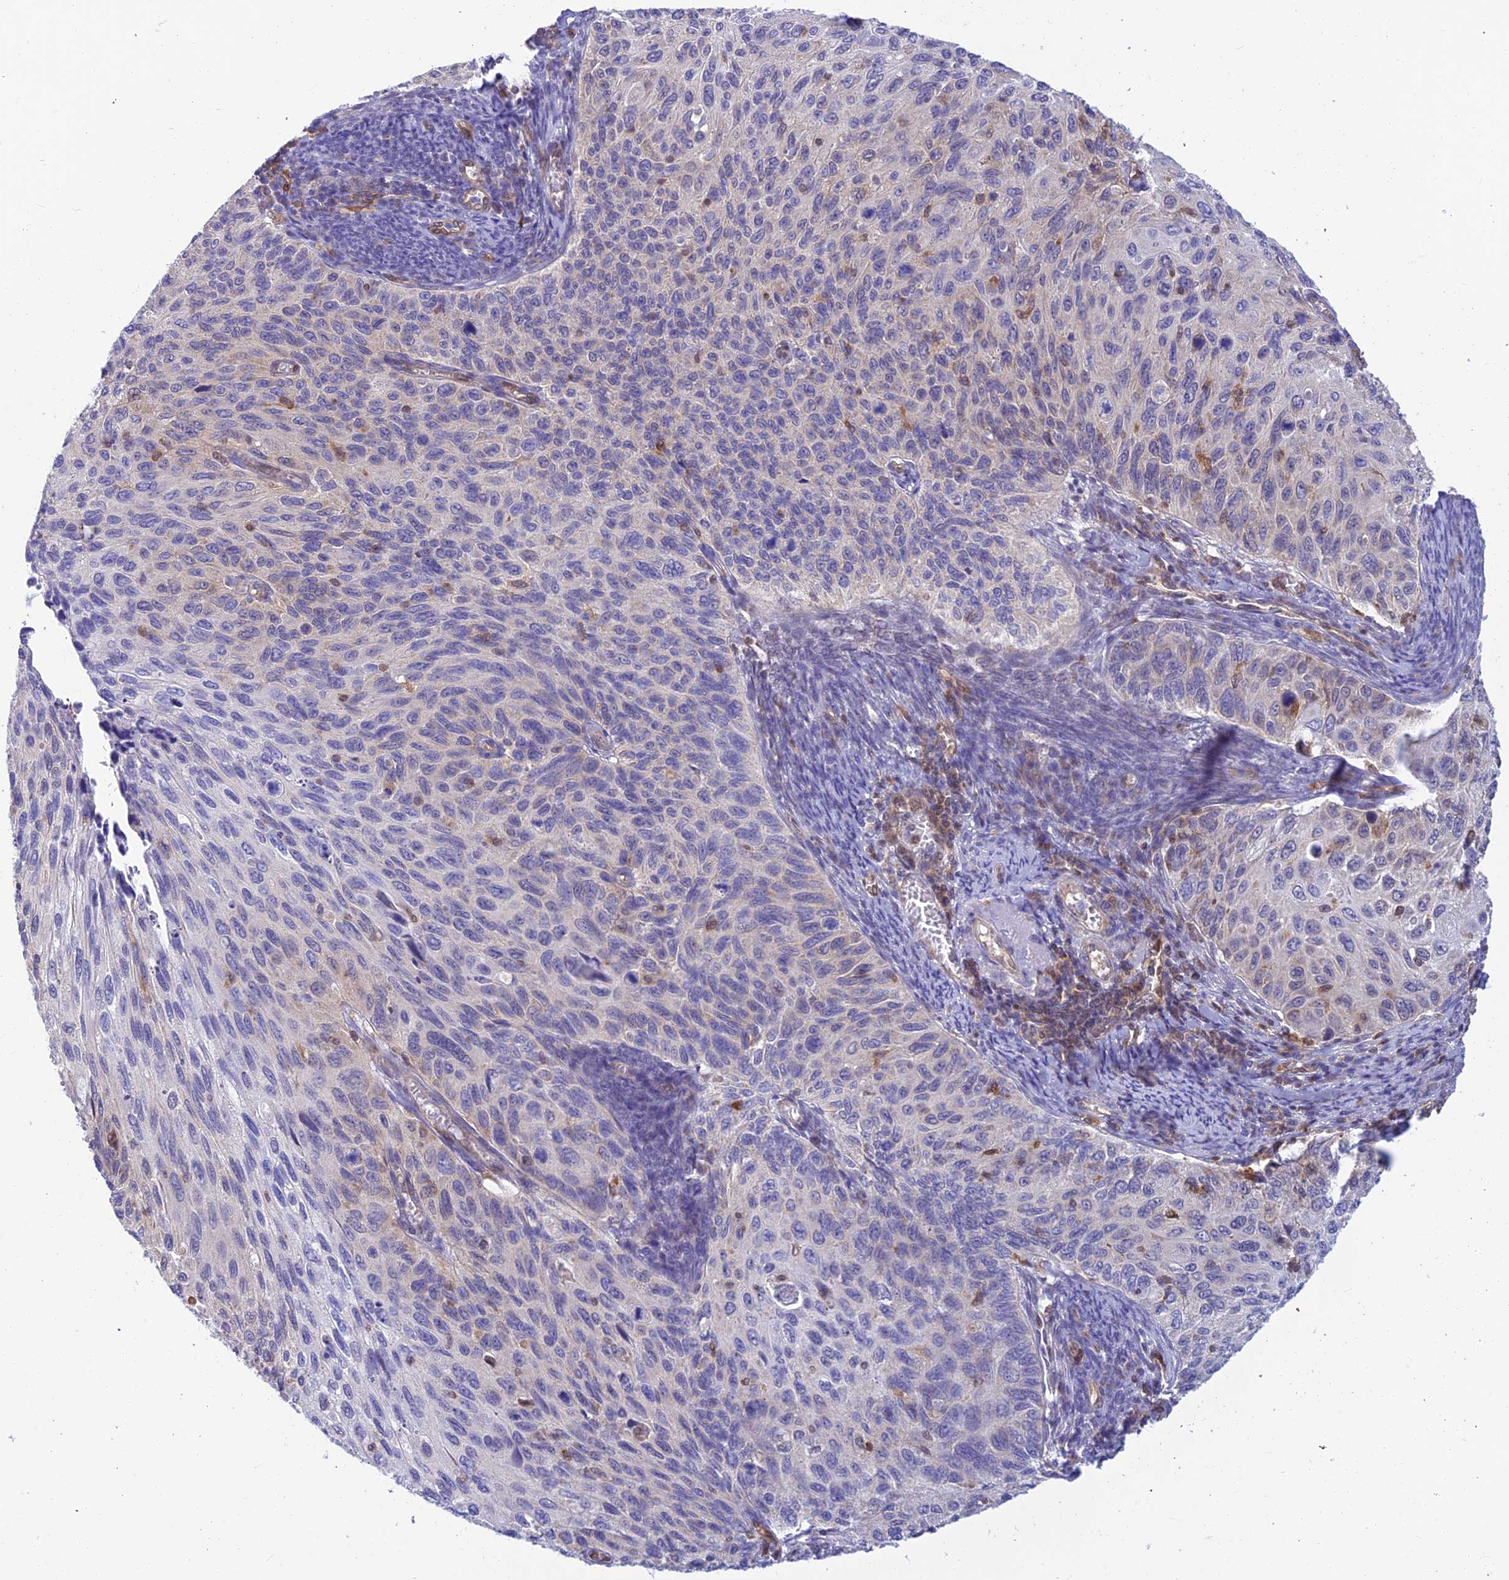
{"staining": {"intensity": "weak", "quantity": "<25%", "location": "cytoplasmic/membranous"}, "tissue": "cervical cancer", "cell_type": "Tumor cells", "image_type": "cancer", "snomed": [{"axis": "morphology", "description": "Squamous cell carcinoma, NOS"}, {"axis": "topography", "description": "Cervix"}], "caption": "Tumor cells are negative for brown protein staining in cervical cancer.", "gene": "LYSMD2", "patient": {"sex": "female", "age": 70}}